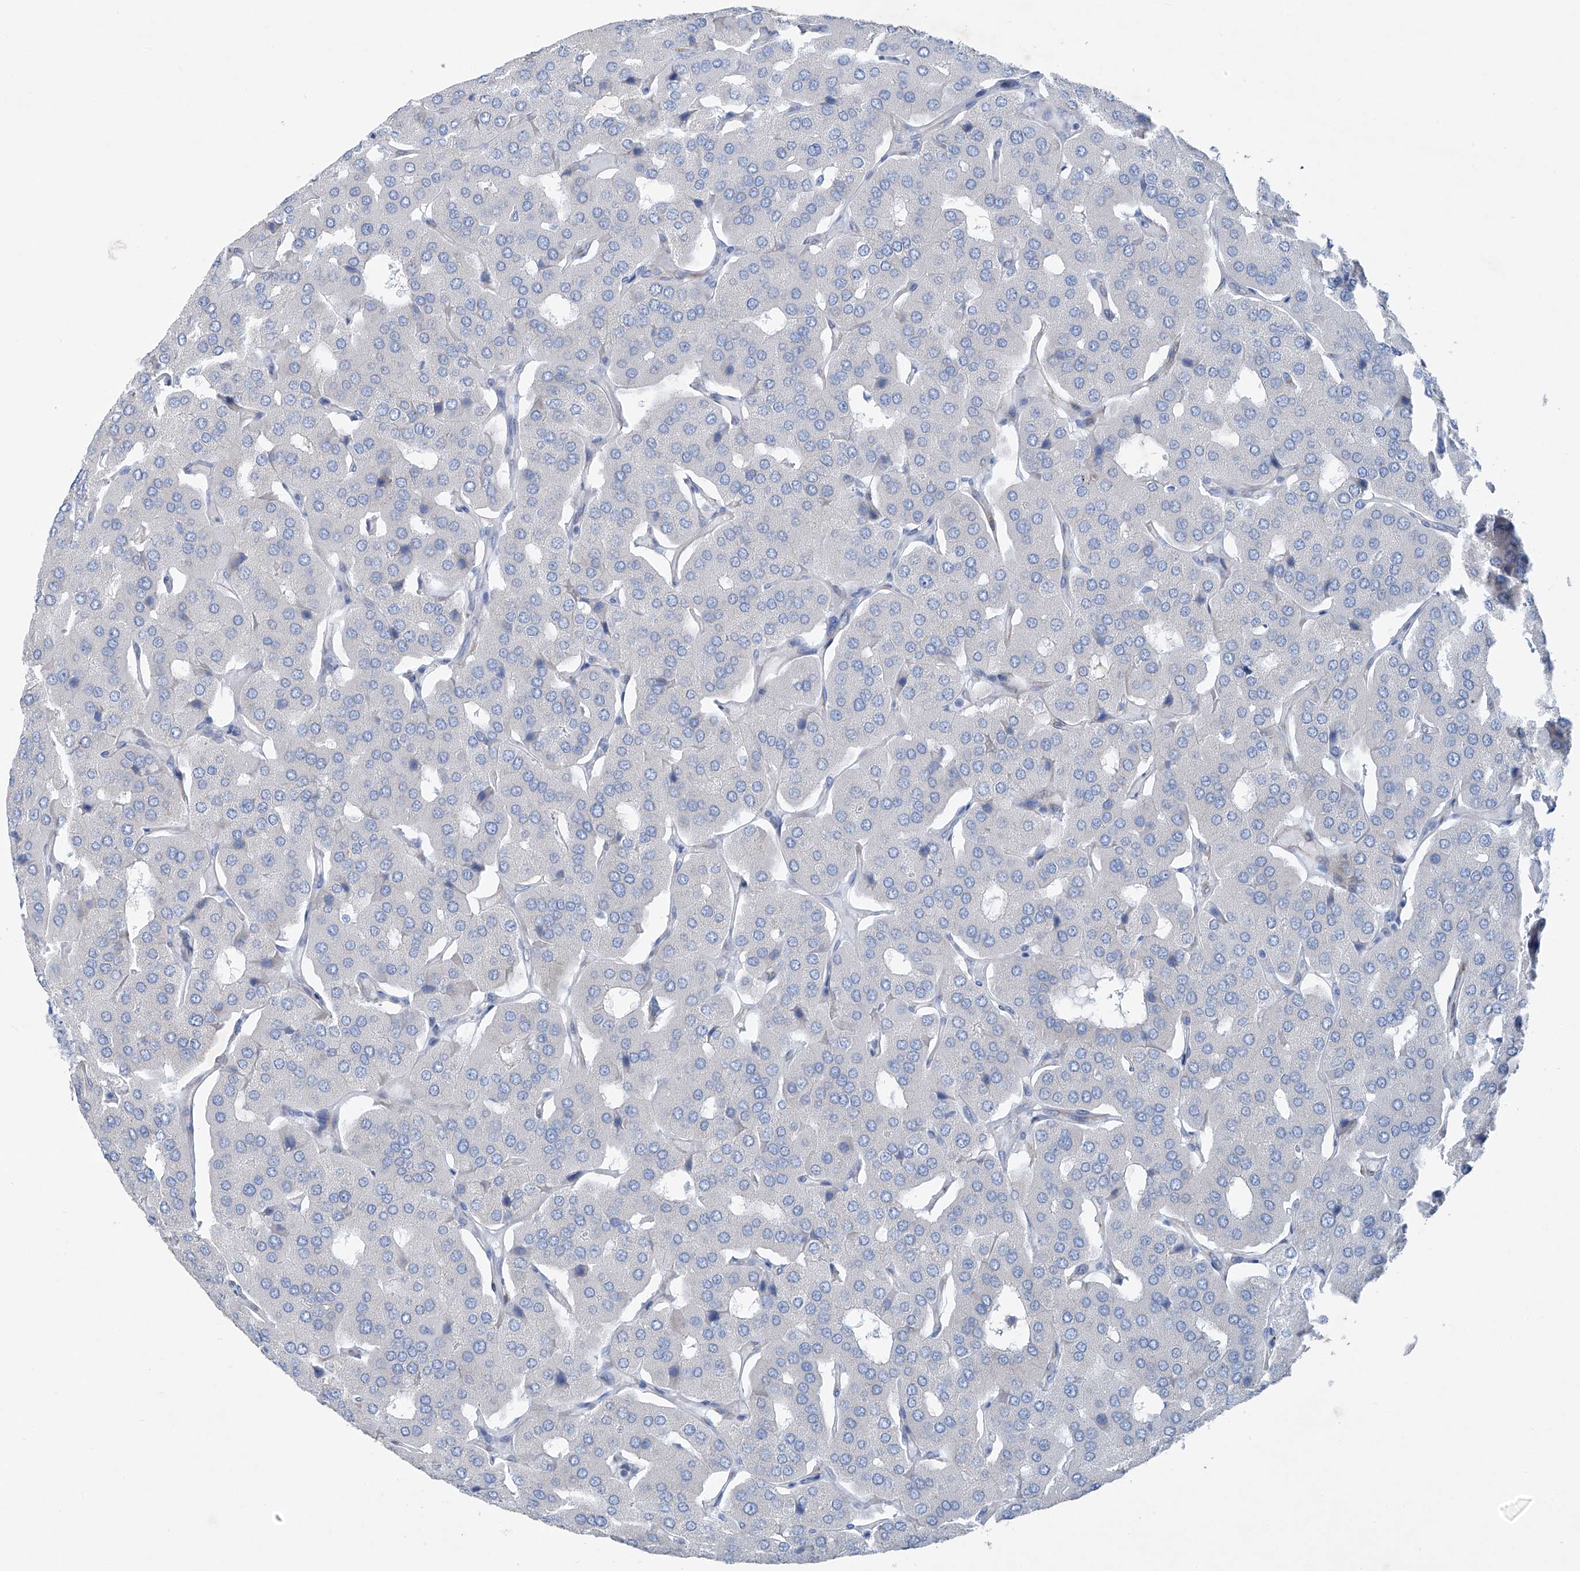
{"staining": {"intensity": "negative", "quantity": "none", "location": "none"}, "tissue": "parathyroid gland", "cell_type": "Glandular cells", "image_type": "normal", "snomed": [{"axis": "morphology", "description": "Normal tissue, NOS"}, {"axis": "morphology", "description": "Adenoma, NOS"}, {"axis": "topography", "description": "Parathyroid gland"}], "caption": "Parathyroid gland stained for a protein using IHC demonstrates no expression glandular cells.", "gene": "MAGI1", "patient": {"sex": "female", "age": 86}}